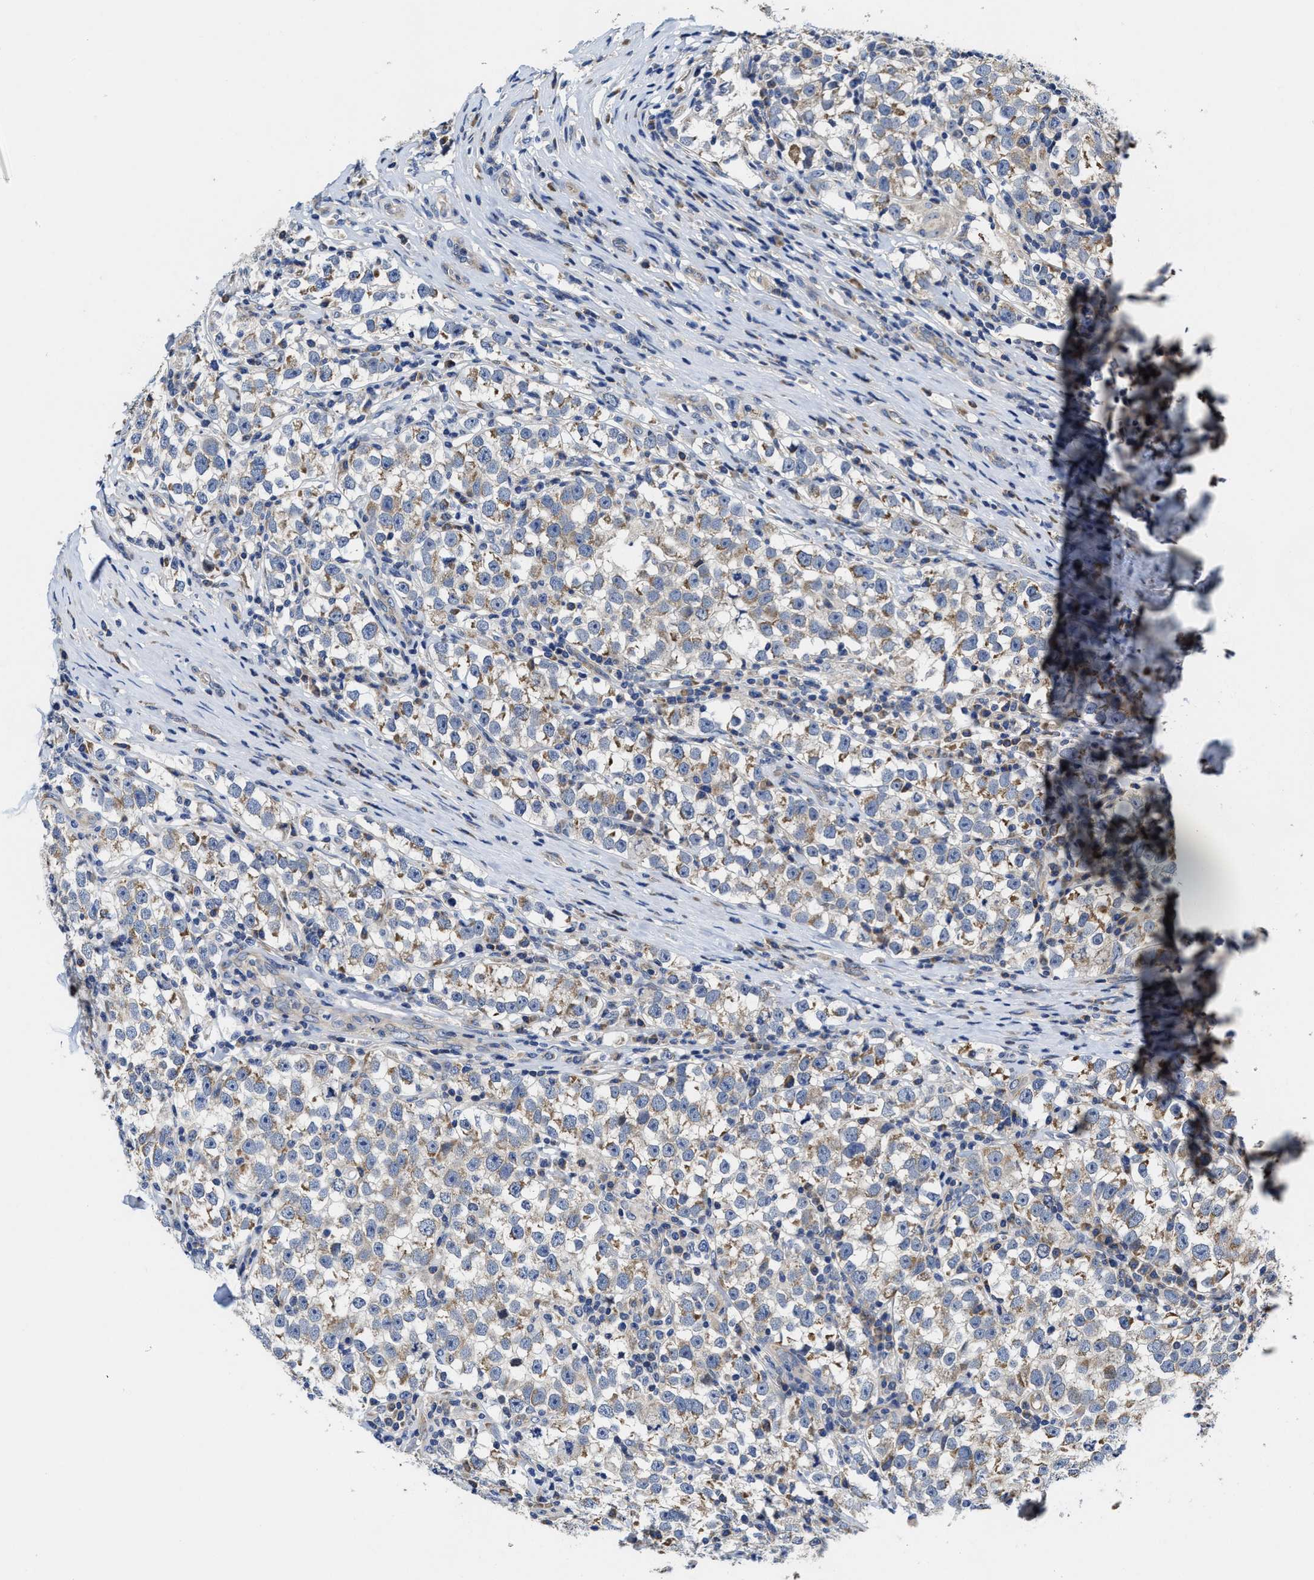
{"staining": {"intensity": "moderate", "quantity": "25%-75%", "location": "cytoplasmic/membranous"}, "tissue": "testis cancer", "cell_type": "Tumor cells", "image_type": "cancer", "snomed": [{"axis": "morphology", "description": "Normal tissue, NOS"}, {"axis": "morphology", "description": "Seminoma, NOS"}, {"axis": "topography", "description": "Testis"}], "caption": "The micrograph demonstrates staining of testis seminoma, revealing moderate cytoplasmic/membranous protein positivity (brown color) within tumor cells.", "gene": "TRAF6", "patient": {"sex": "male", "age": 43}}